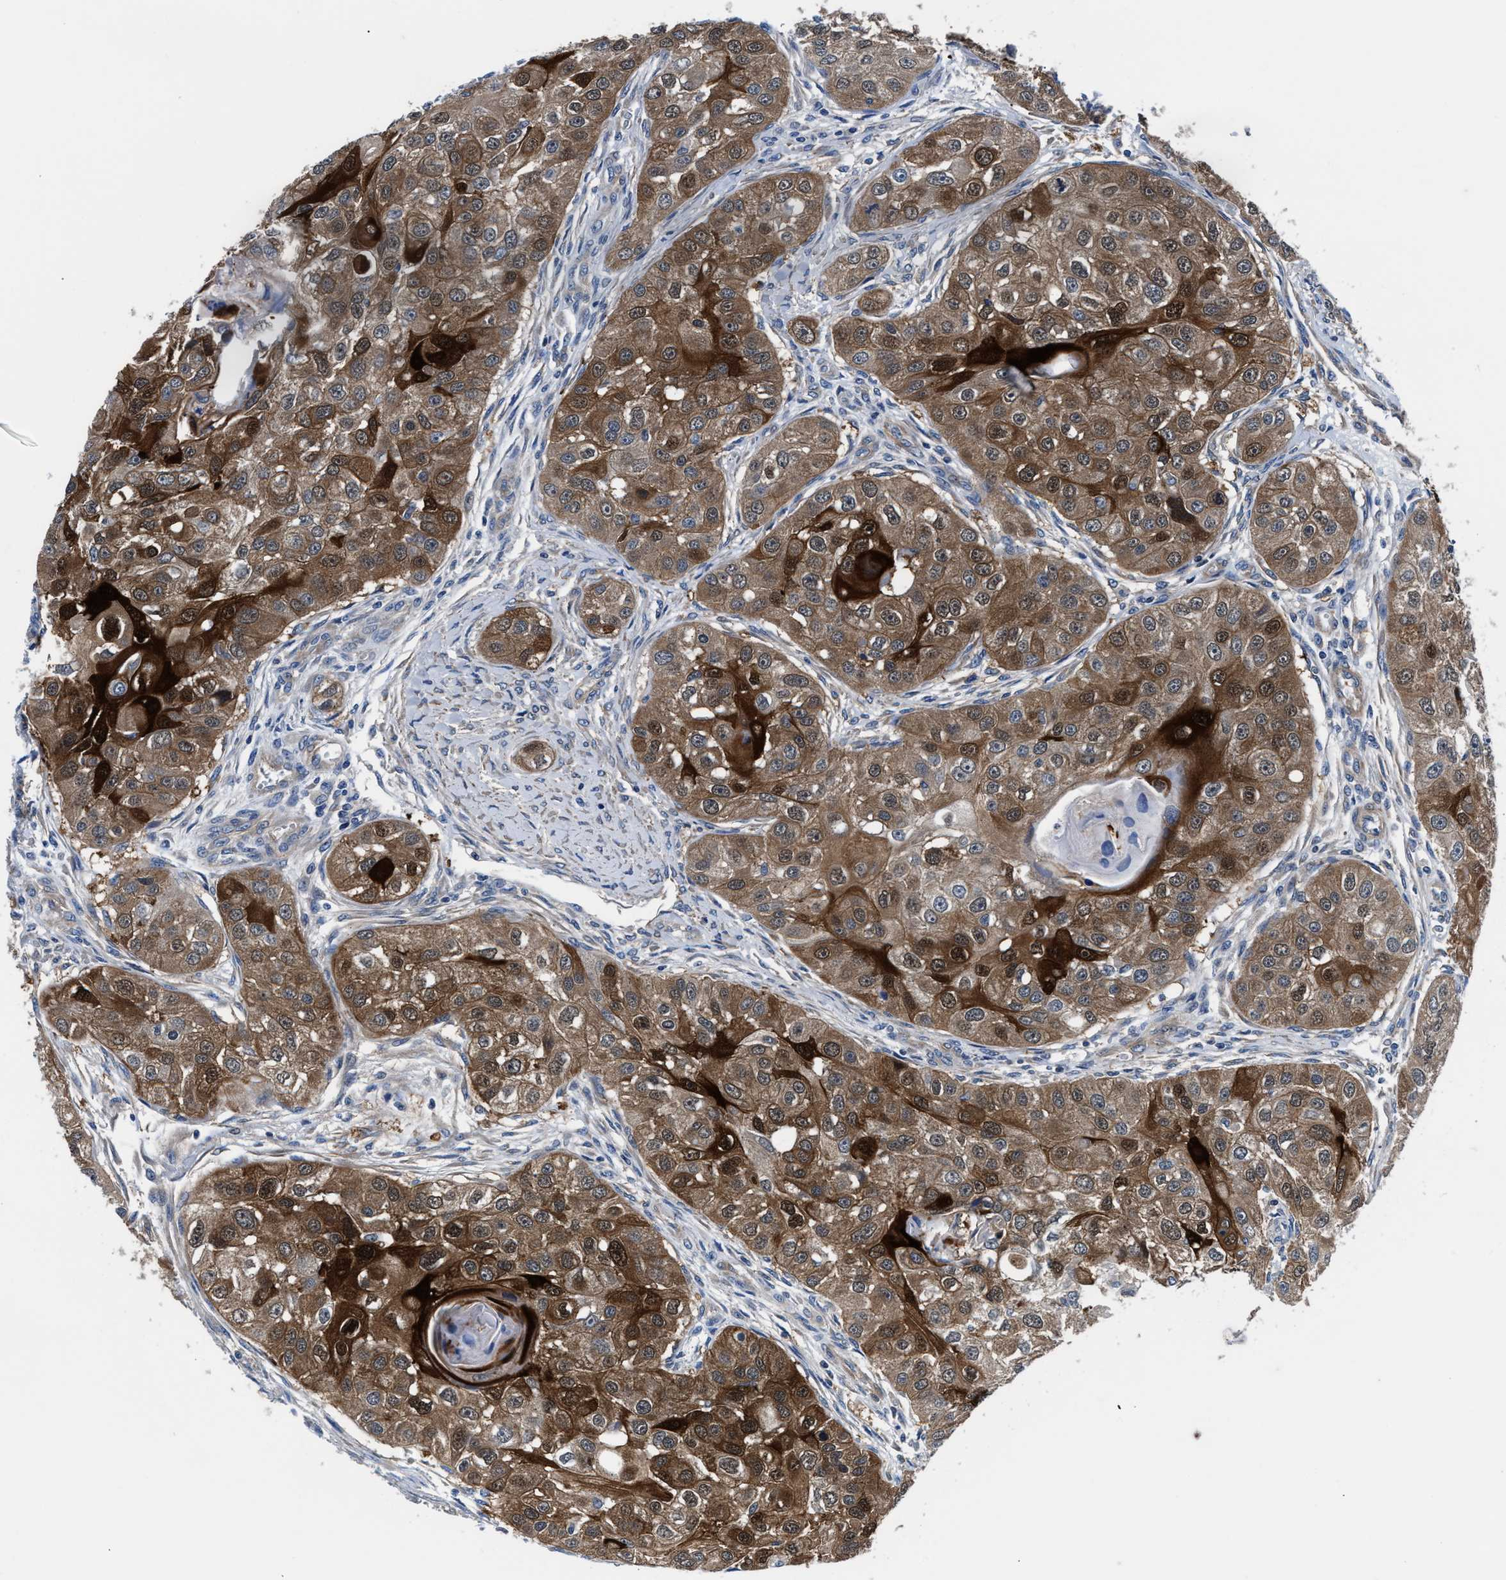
{"staining": {"intensity": "moderate", "quantity": ">75%", "location": "cytoplasmic/membranous,nuclear"}, "tissue": "head and neck cancer", "cell_type": "Tumor cells", "image_type": "cancer", "snomed": [{"axis": "morphology", "description": "Normal tissue, NOS"}, {"axis": "morphology", "description": "Squamous cell carcinoma, NOS"}, {"axis": "topography", "description": "Skeletal muscle"}, {"axis": "topography", "description": "Head-Neck"}], "caption": "Head and neck cancer (squamous cell carcinoma) stained for a protein (brown) exhibits moderate cytoplasmic/membranous and nuclear positive staining in about >75% of tumor cells.", "gene": "PARG", "patient": {"sex": "male", "age": 51}}